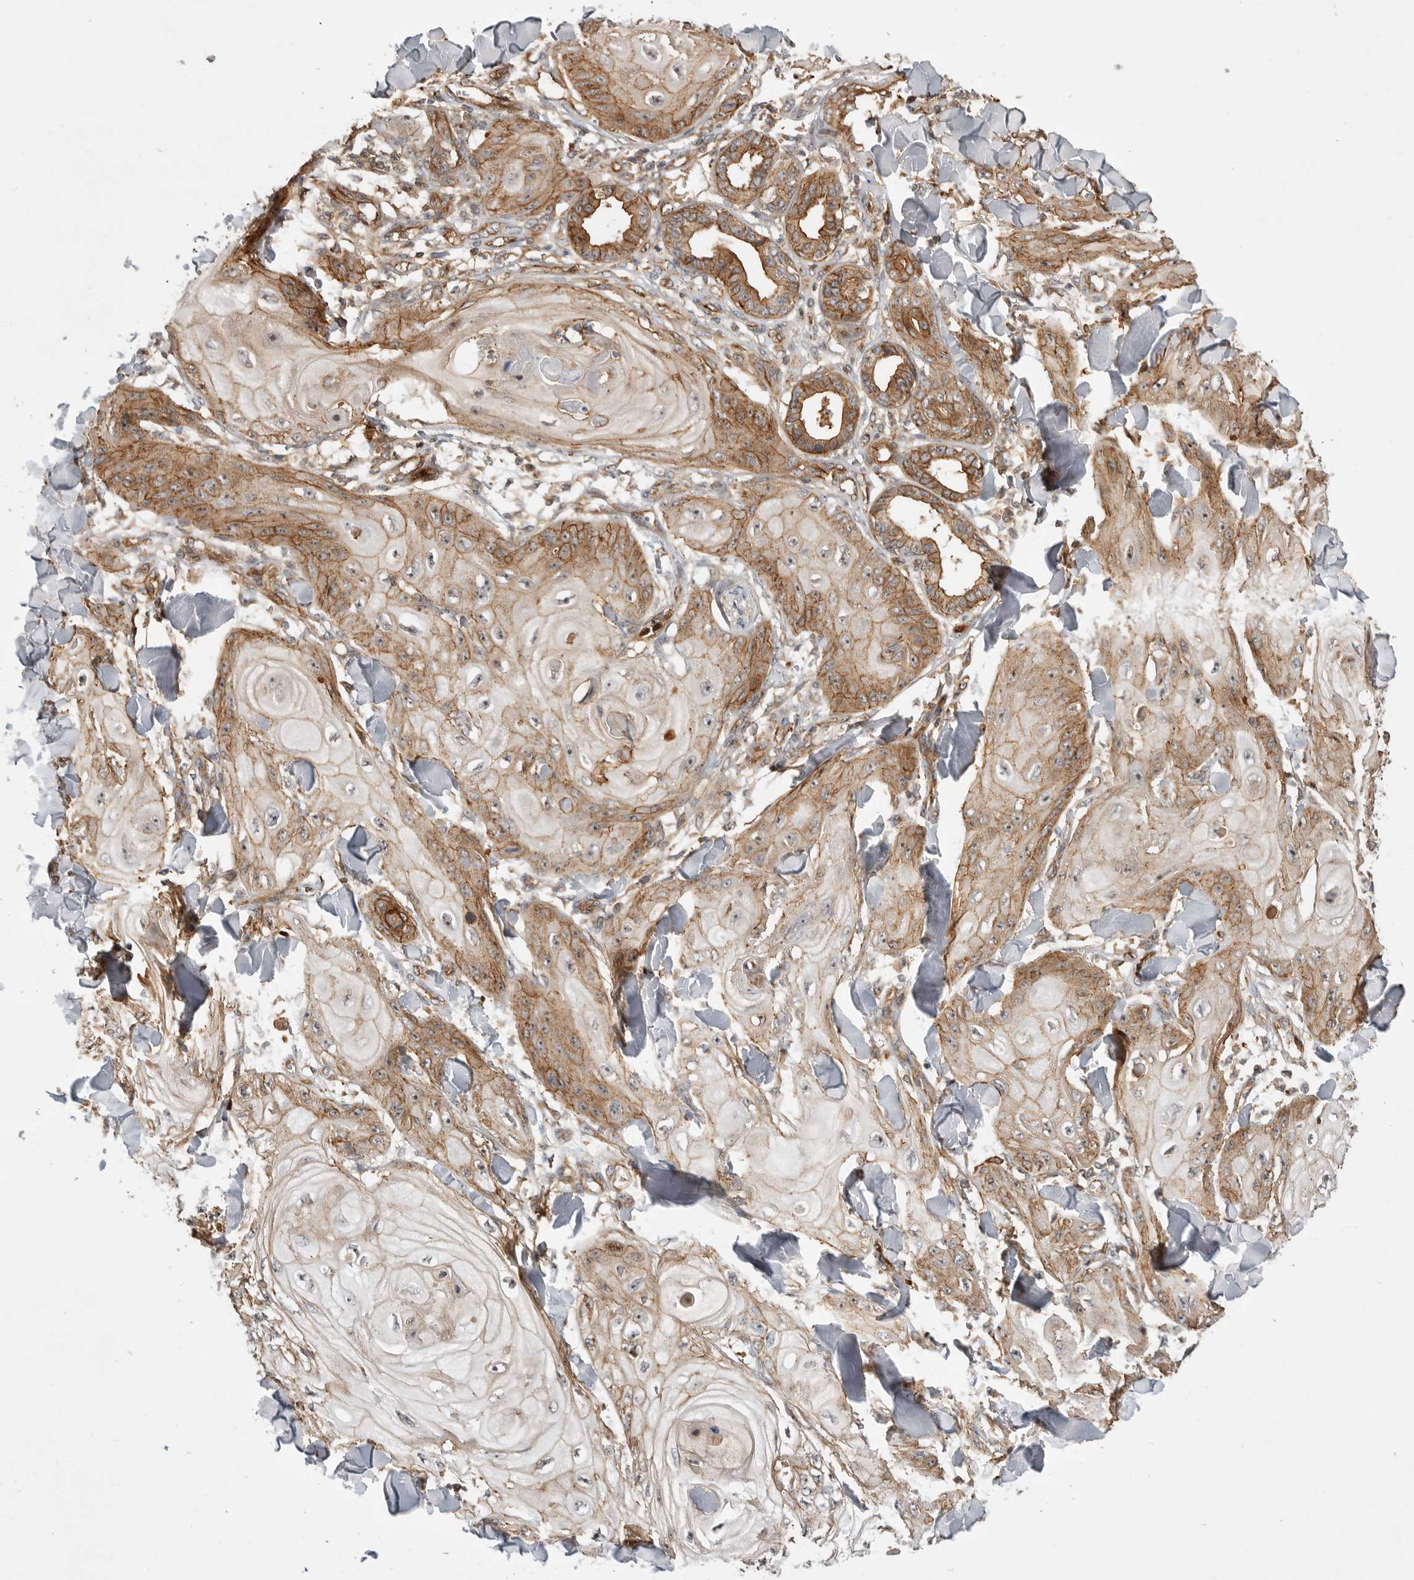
{"staining": {"intensity": "moderate", "quantity": ">75%", "location": "cytoplasmic/membranous"}, "tissue": "skin cancer", "cell_type": "Tumor cells", "image_type": "cancer", "snomed": [{"axis": "morphology", "description": "Squamous cell carcinoma, NOS"}, {"axis": "topography", "description": "Skin"}], "caption": "Tumor cells reveal moderate cytoplasmic/membranous expression in about >75% of cells in squamous cell carcinoma (skin).", "gene": "GPATCH2", "patient": {"sex": "male", "age": 74}}